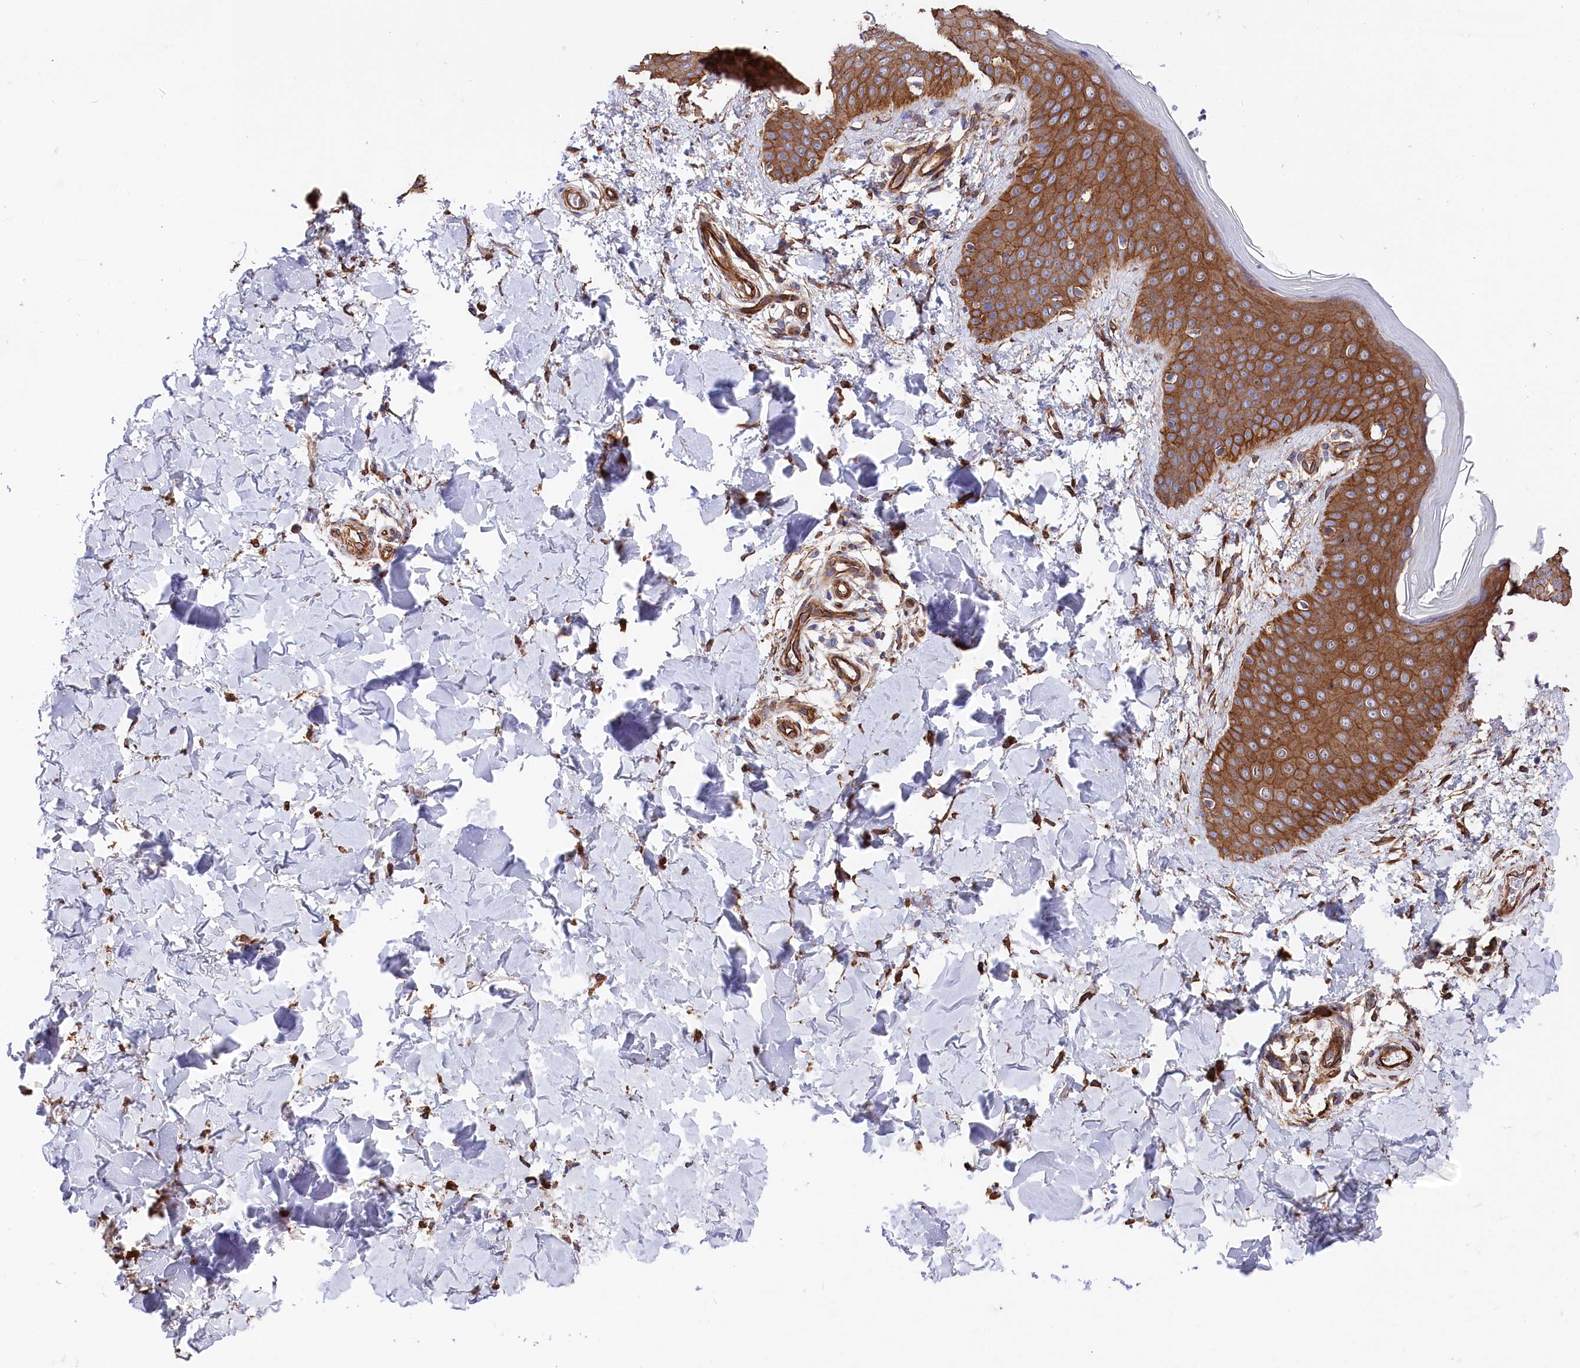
{"staining": {"intensity": "moderate", "quantity": ">75%", "location": "cytoplasmic/membranous"}, "tissue": "skin", "cell_type": "Fibroblasts", "image_type": "normal", "snomed": [{"axis": "morphology", "description": "Normal tissue, NOS"}, {"axis": "topography", "description": "Skin"}], "caption": "DAB immunohistochemical staining of benign skin exhibits moderate cytoplasmic/membranous protein positivity in approximately >75% of fibroblasts.", "gene": "TNKS1BP1", "patient": {"sex": "male", "age": 36}}